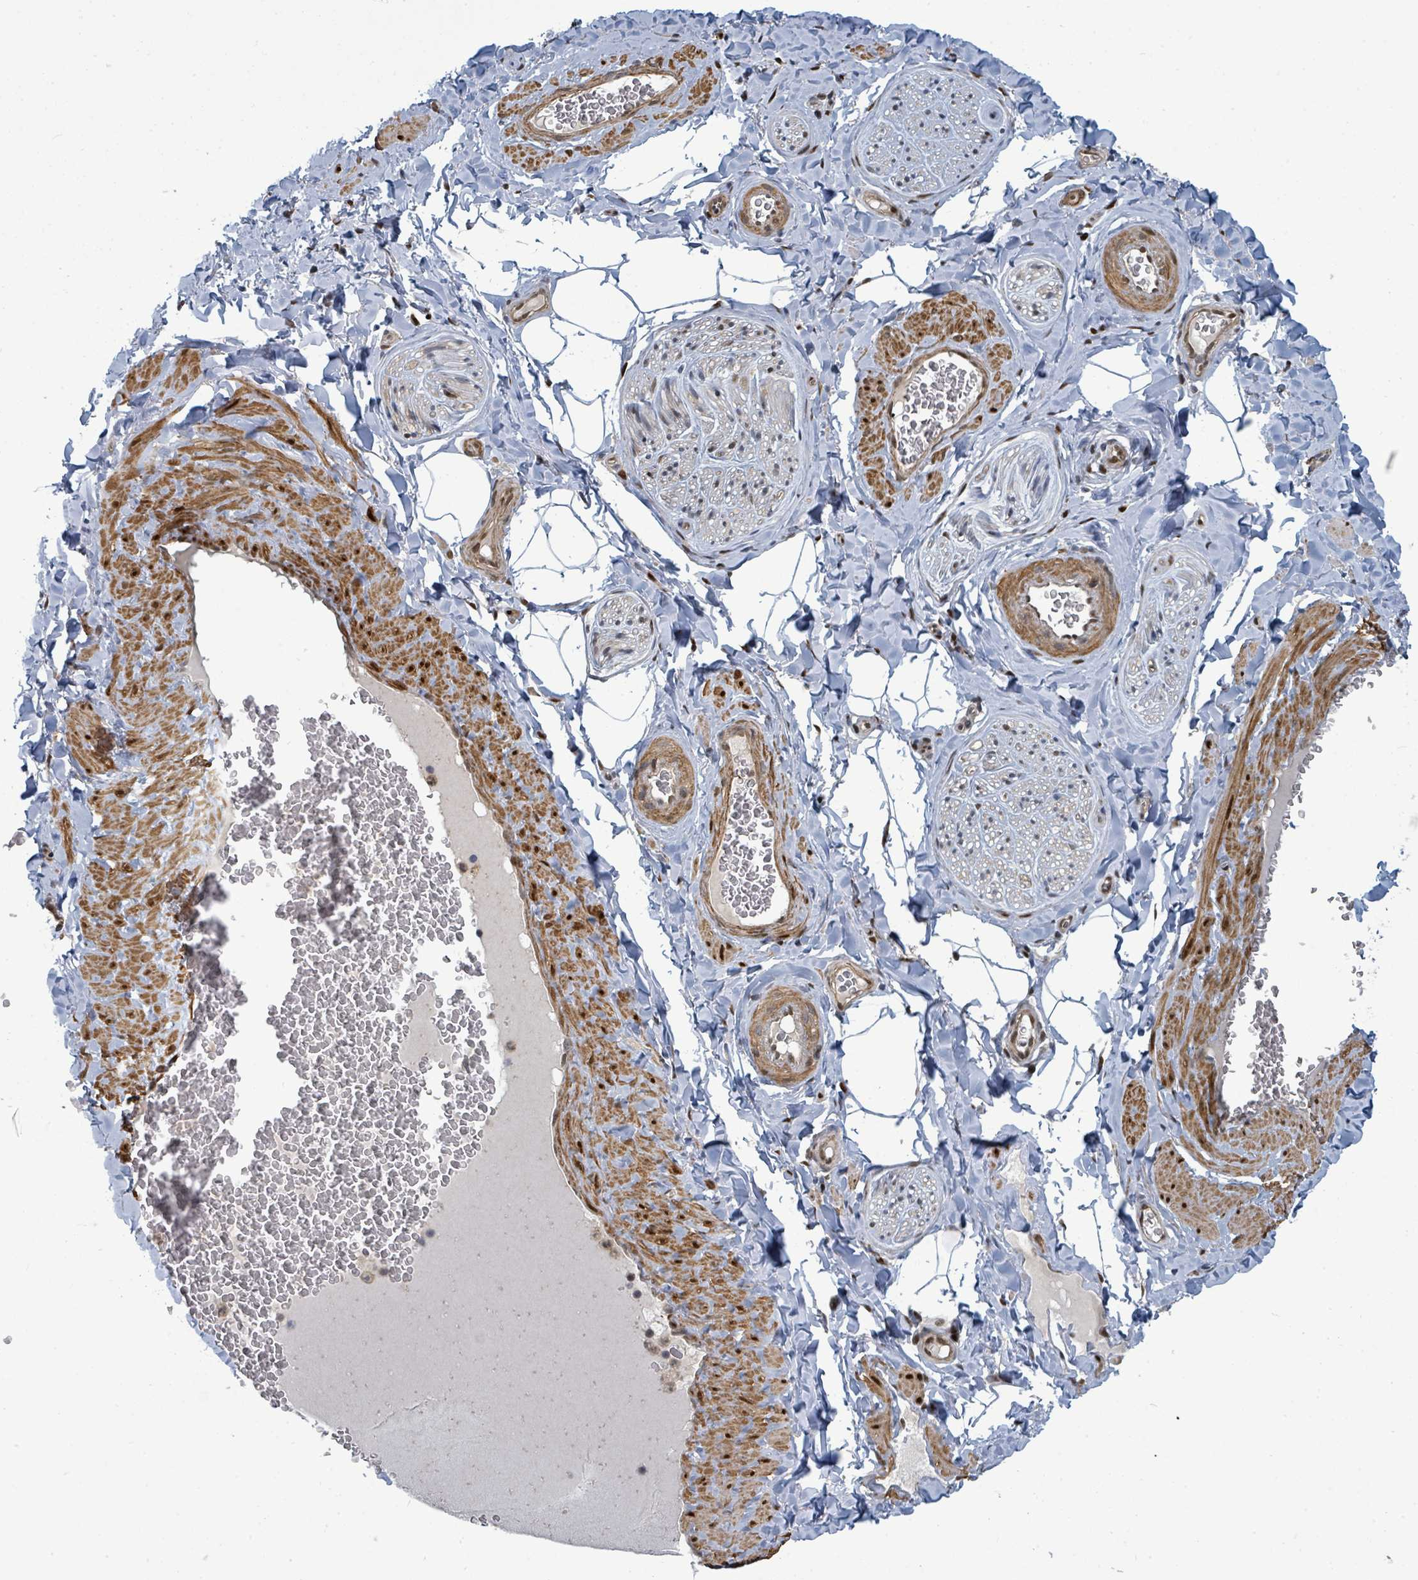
{"staining": {"intensity": "negative", "quantity": "none", "location": "none"}, "tissue": "adipose tissue", "cell_type": "Adipocytes", "image_type": "normal", "snomed": [{"axis": "morphology", "description": "Normal tissue, NOS"}, {"axis": "topography", "description": "Soft tissue"}, {"axis": "topography", "description": "Adipose tissue"}, {"axis": "topography", "description": "Vascular tissue"}, {"axis": "topography", "description": "Peripheral nerve tissue"}], "caption": "An IHC photomicrograph of benign adipose tissue is shown. There is no staining in adipocytes of adipose tissue. (Stains: DAB IHC with hematoxylin counter stain, Microscopy: brightfield microscopy at high magnification).", "gene": "TRDMT1", "patient": {"sex": "male", "age": 46}}